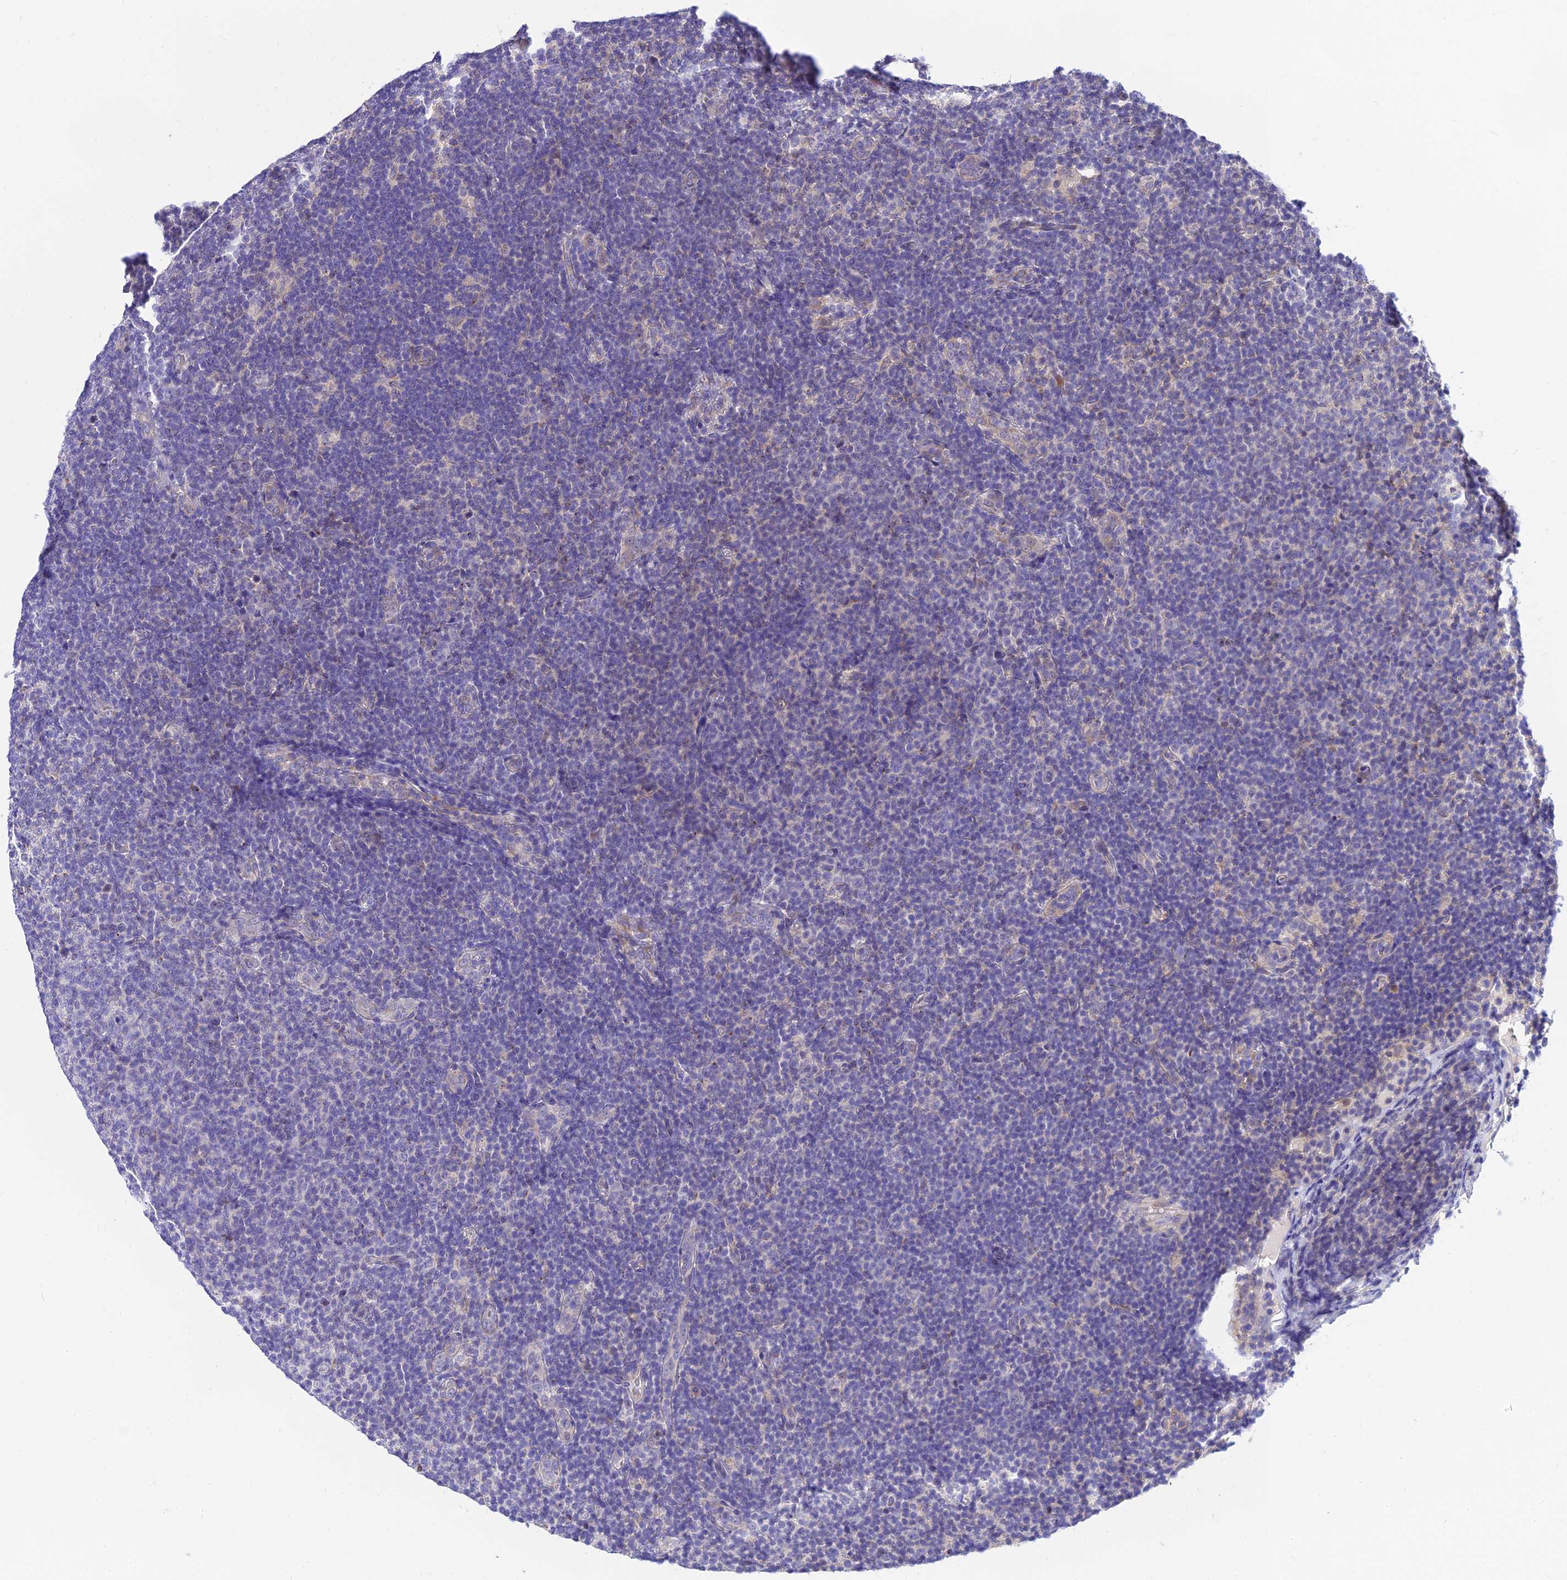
{"staining": {"intensity": "negative", "quantity": "none", "location": "none"}, "tissue": "lymphoma", "cell_type": "Tumor cells", "image_type": "cancer", "snomed": [{"axis": "morphology", "description": "Malignant lymphoma, non-Hodgkin's type, Low grade"}, {"axis": "topography", "description": "Lymph node"}], "caption": "A photomicrograph of human low-grade malignant lymphoma, non-Hodgkin's type is negative for staining in tumor cells. The staining is performed using DAB brown chromogen with nuclei counter-stained in using hematoxylin.", "gene": "C6orf132", "patient": {"sex": "male", "age": 66}}